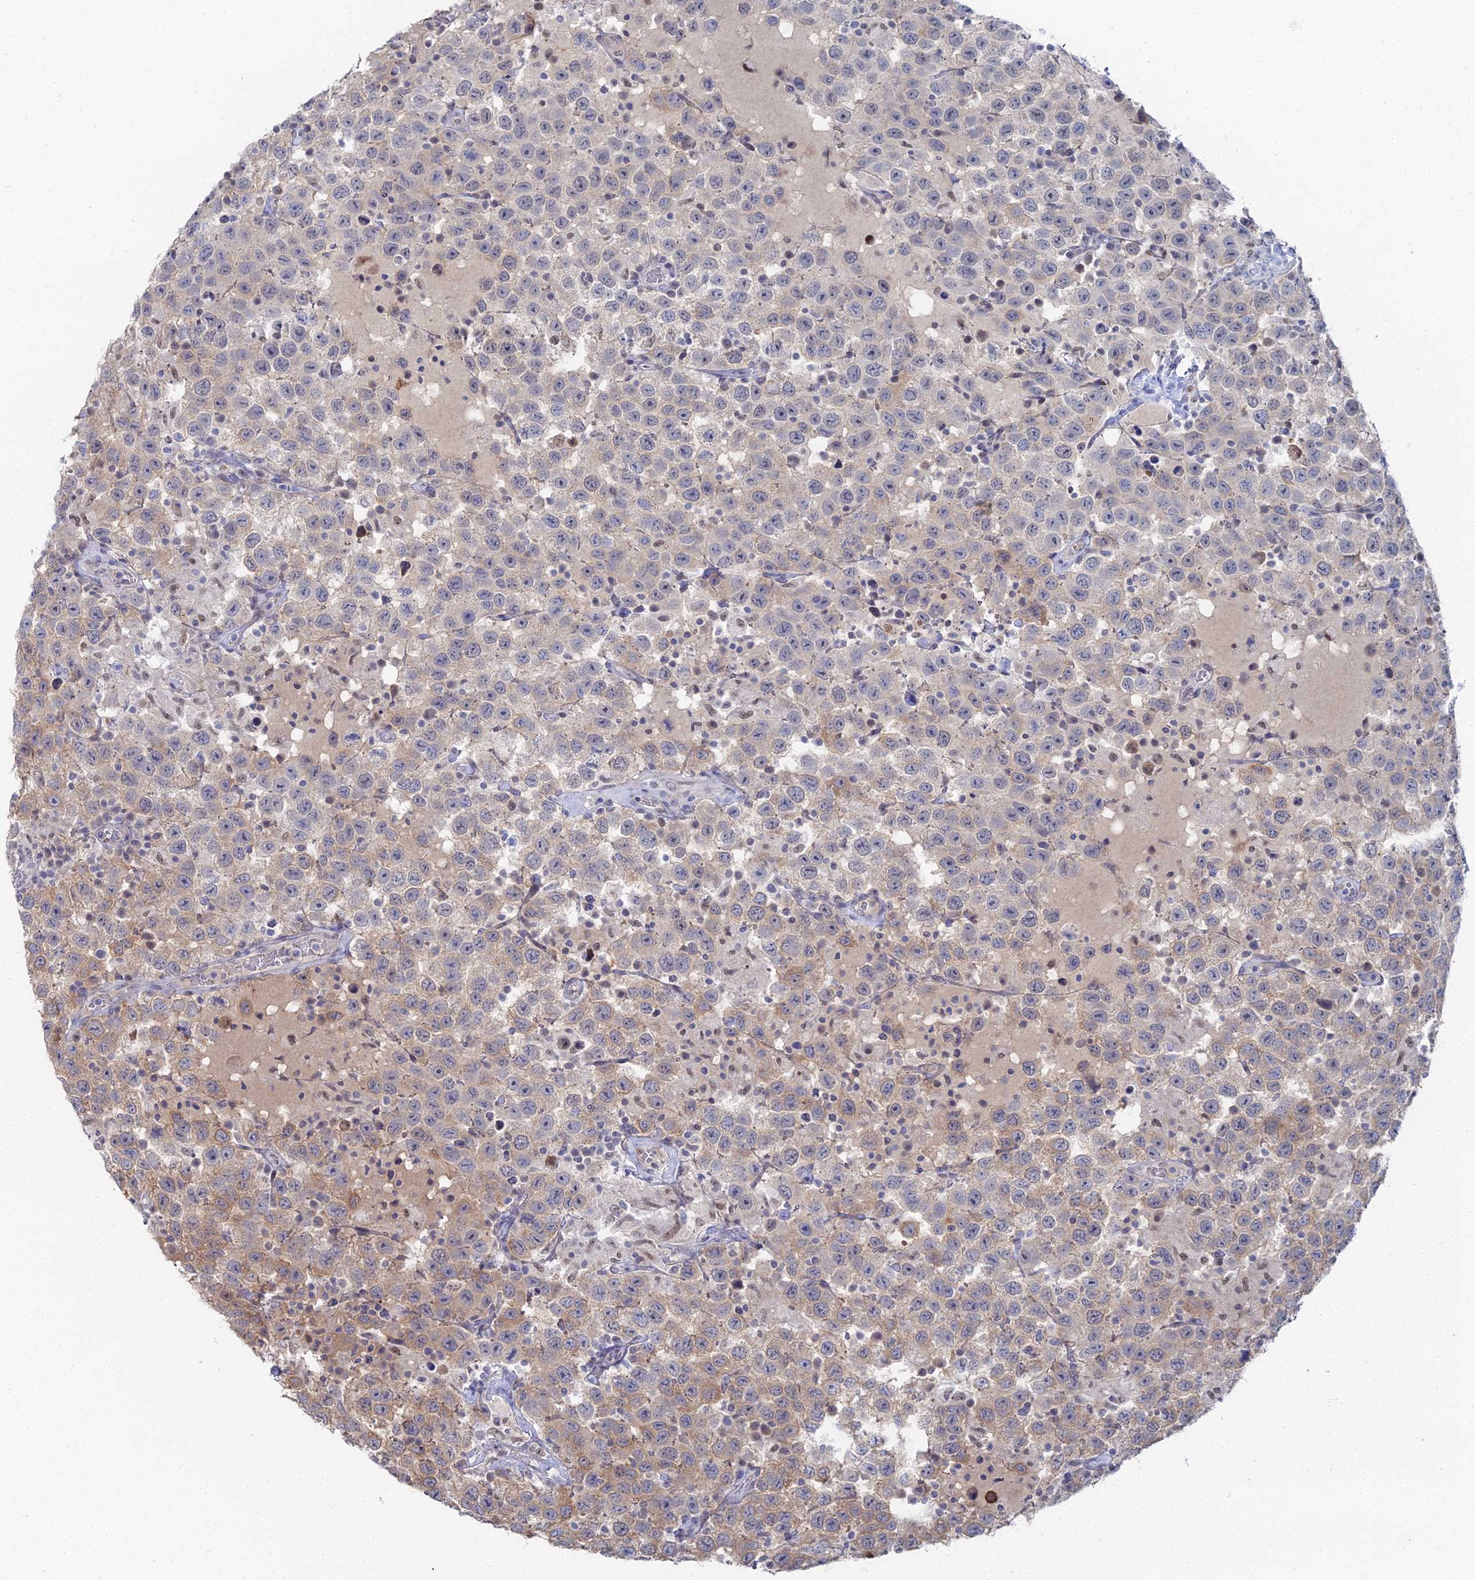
{"staining": {"intensity": "weak", "quantity": "25%-75%", "location": "cytoplasmic/membranous"}, "tissue": "testis cancer", "cell_type": "Tumor cells", "image_type": "cancer", "snomed": [{"axis": "morphology", "description": "Seminoma, NOS"}, {"axis": "topography", "description": "Testis"}], "caption": "Testis cancer stained with a brown dye exhibits weak cytoplasmic/membranous positive staining in about 25%-75% of tumor cells.", "gene": "THAP4", "patient": {"sex": "male", "age": 41}}